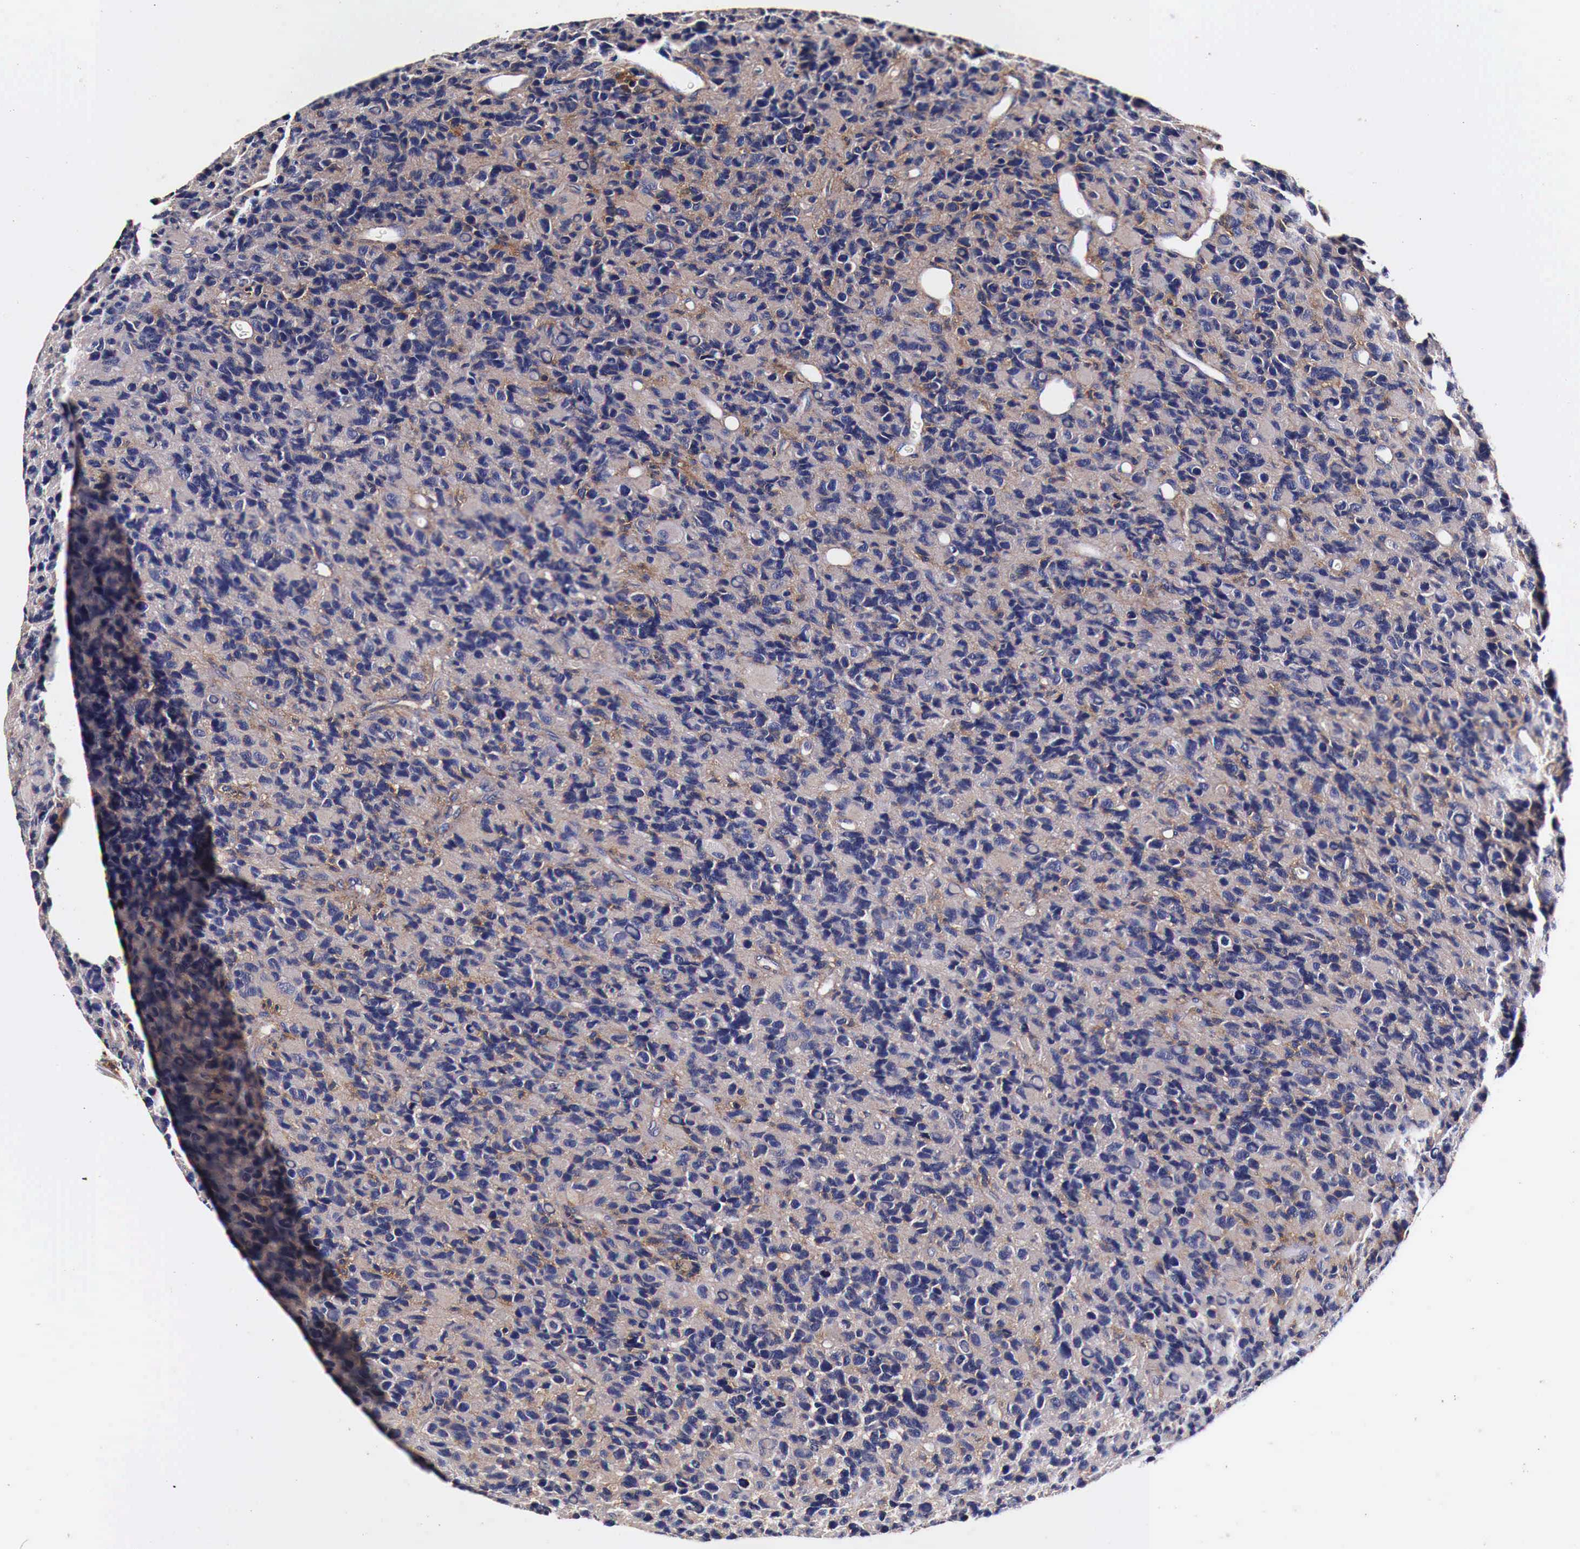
{"staining": {"intensity": "weak", "quantity": "25%-75%", "location": "cytoplasmic/membranous"}, "tissue": "glioma", "cell_type": "Tumor cells", "image_type": "cancer", "snomed": [{"axis": "morphology", "description": "Glioma, malignant, High grade"}, {"axis": "topography", "description": "Brain"}], "caption": "The micrograph displays a brown stain indicating the presence of a protein in the cytoplasmic/membranous of tumor cells in malignant high-grade glioma. (Stains: DAB in brown, nuclei in blue, Microscopy: brightfield microscopy at high magnification).", "gene": "RP2", "patient": {"sex": "male", "age": 77}}